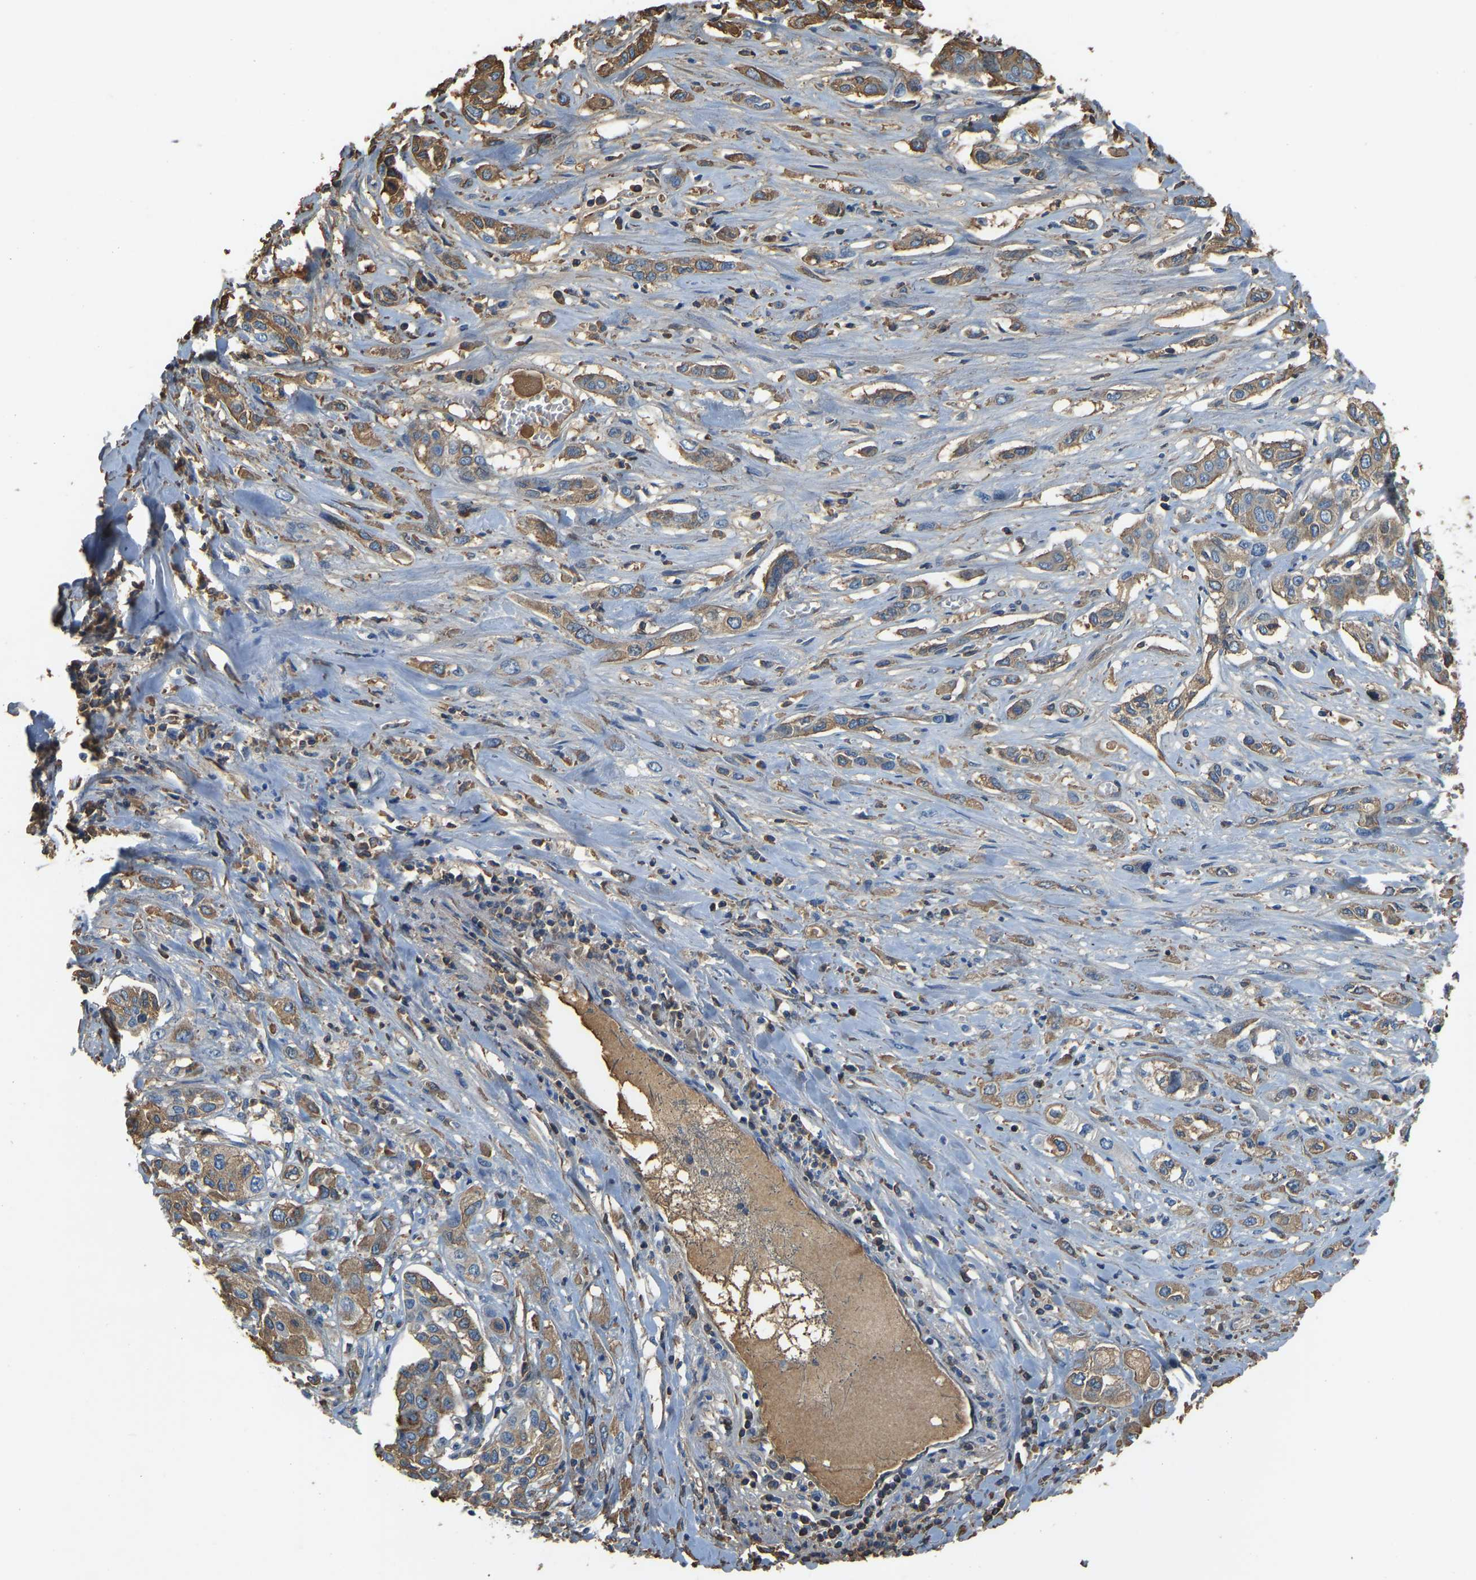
{"staining": {"intensity": "moderate", "quantity": ">75%", "location": "cytoplasmic/membranous"}, "tissue": "lung cancer", "cell_type": "Tumor cells", "image_type": "cancer", "snomed": [{"axis": "morphology", "description": "Squamous cell carcinoma, NOS"}, {"axis": "topography", "description": "Lung"}], "caption": "Immunohistochemistry (IHC) (DAB) staining of lung squamous cell carcinoma exhibits moderate cytoplasmic/membranous protein staining in approximately >75% of tumor cells. (DAB (3,3'-diaminobenzidine) IHC with brightfield microscopy, high magnification).", "gene": "THBS4", "patient": {"sex": "male", "age": 71}}